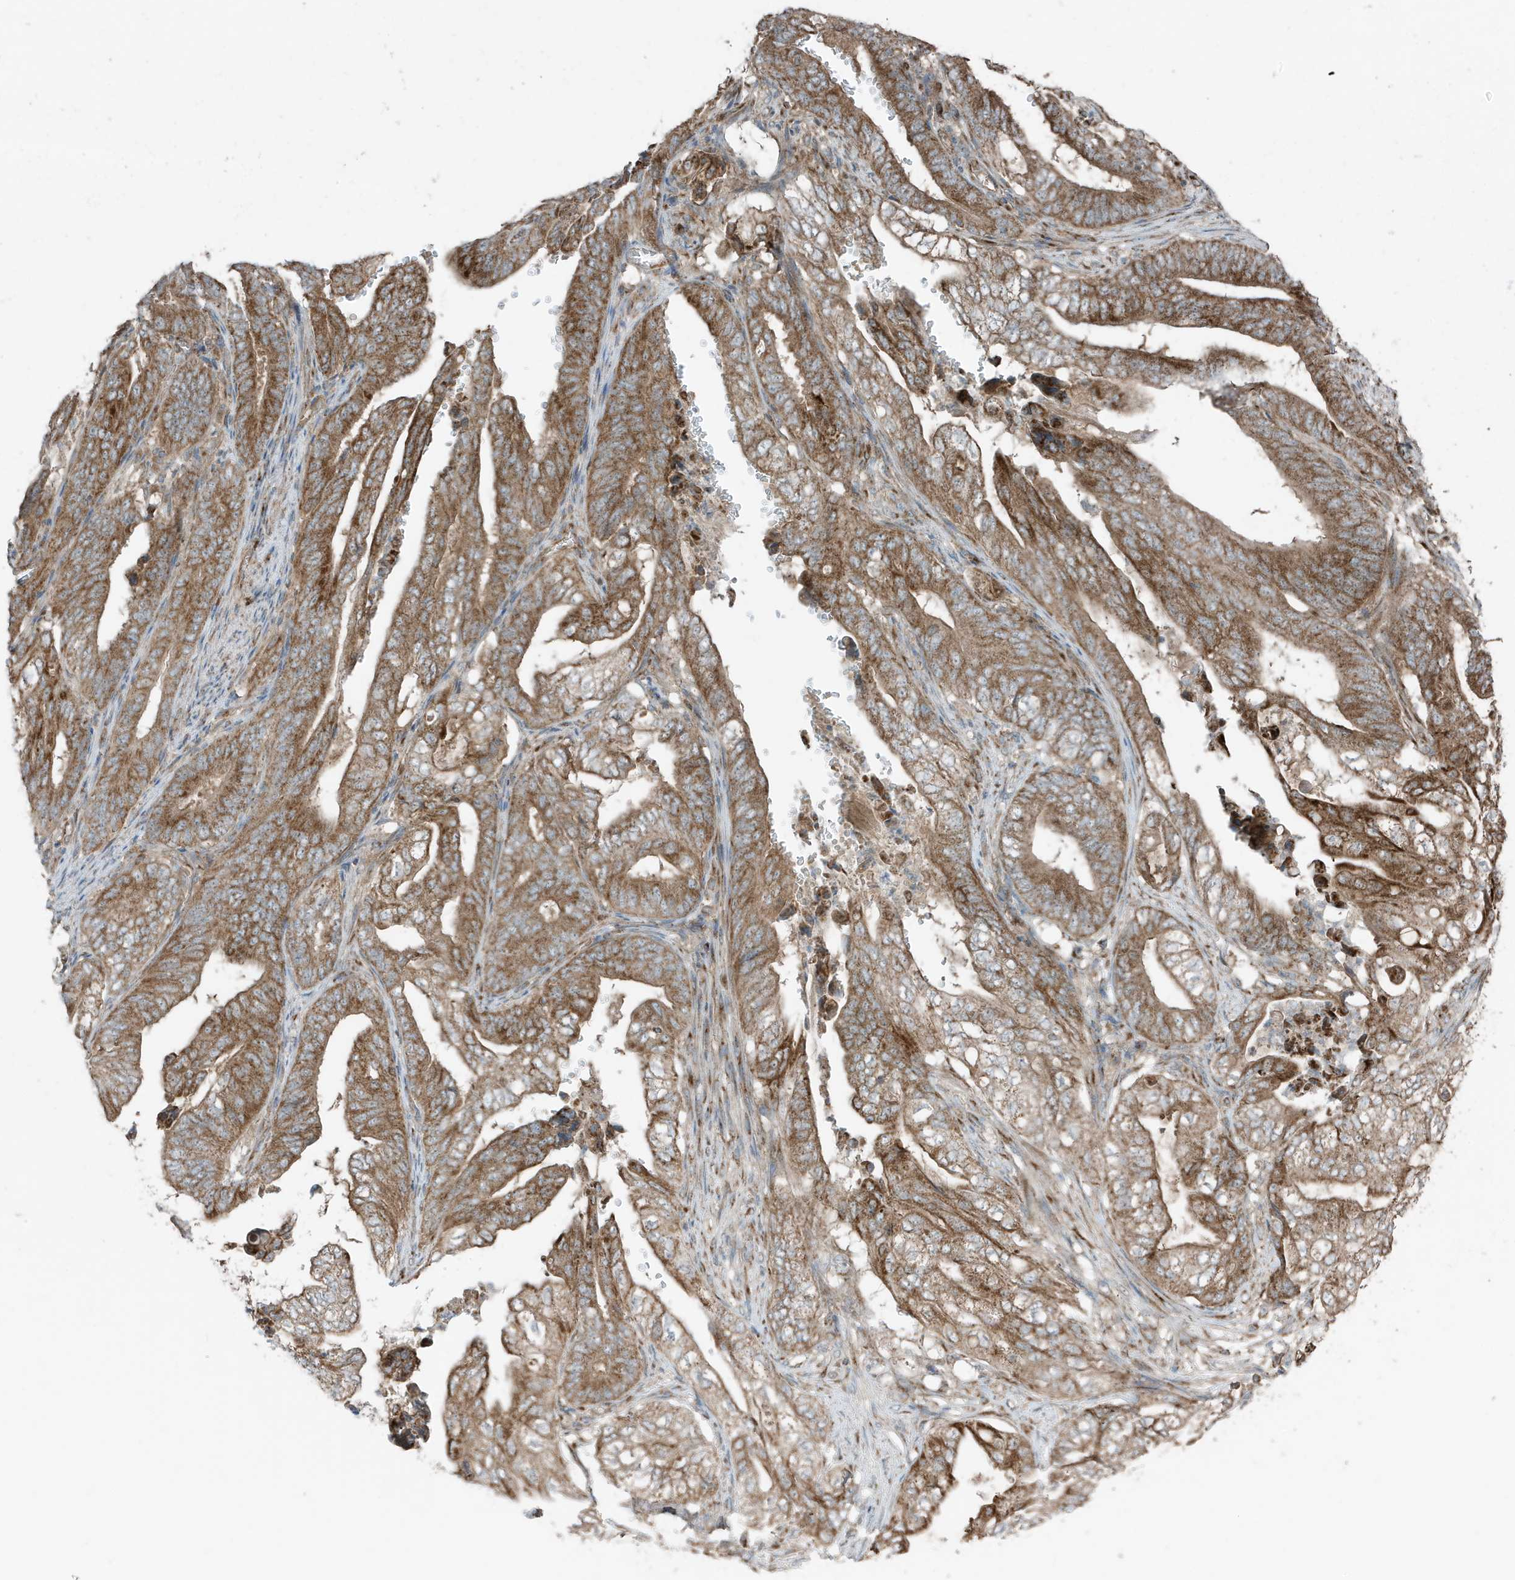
{"staining": {"intensity": "moderate", "quantity": ">75%", "location": "cytoplasmic/membranous"}, "tissue": "stomach cancer", "cell_type": "Tumor cells", "image_type": "cancer", "snomed": [{"axis": "morphology", "description": "Adenocarcinoma, NOS"}, {"axis": "topography", "description": "Stomach"}], "caption": "Human adenocarcinoma (stomach) stained with a protein marker shows moderate staining in tumor cells.", "gene": "GOLGA4", "patient": {"sex": "female", "age": 73}}